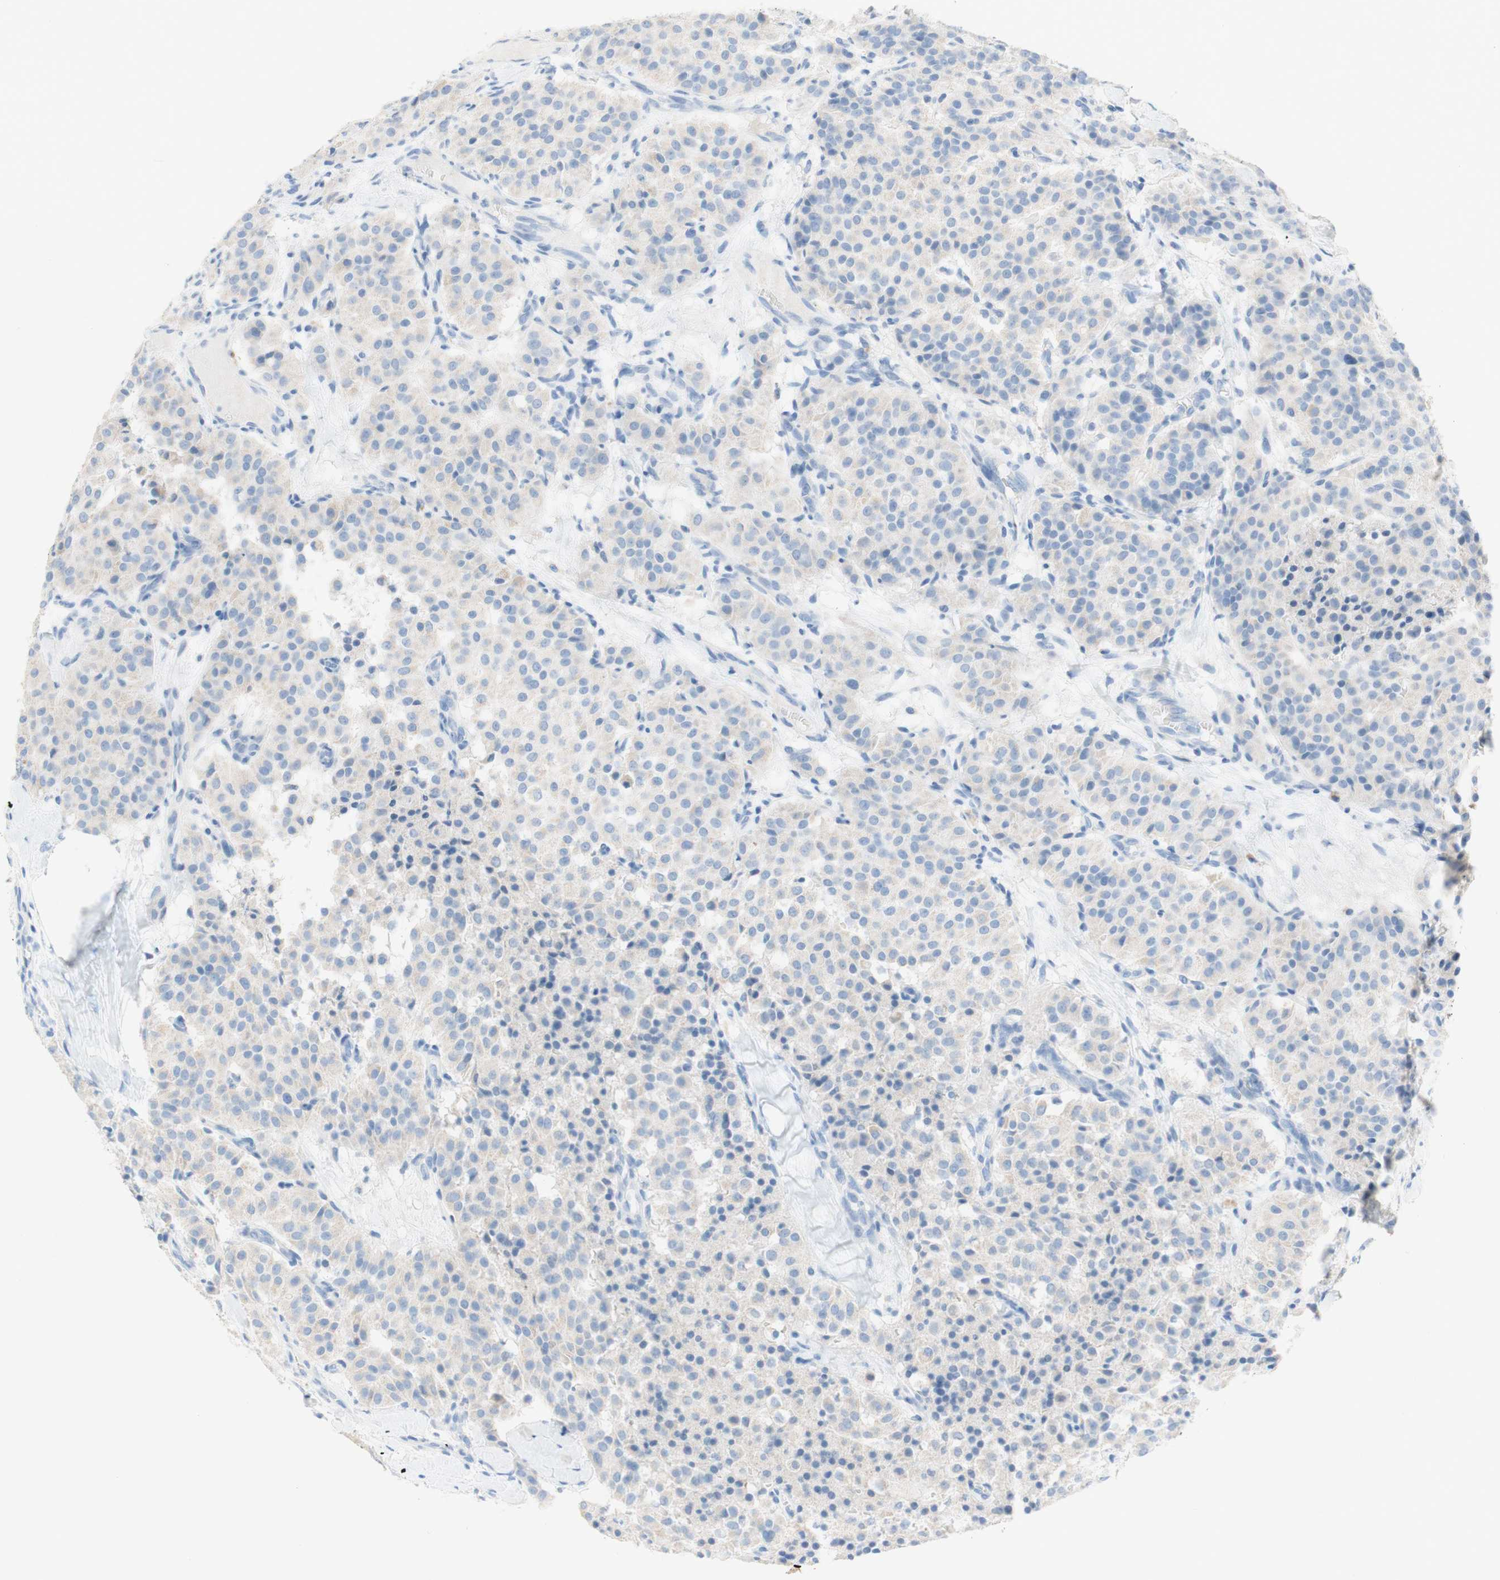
{"staining": {"intensity": "negative", "quantity": "none", "location": "none"}, "tissue": "carcinoid", "cell_type": "Tumor cells", "image_type": "cancer", "snomed": [{"axis": "morphology", "description": "Carcinoid, malignant, NOS"}, {"axis": "topography", "description": "Lung"}], "caption": "Malignant carcinoid was stained to show a protein in brown. There is no significant staining in tumor cells. (DAB IHC, high magnification).", "gene": "POLR2J3", "patient": {"sex": "male", "age": 30}}